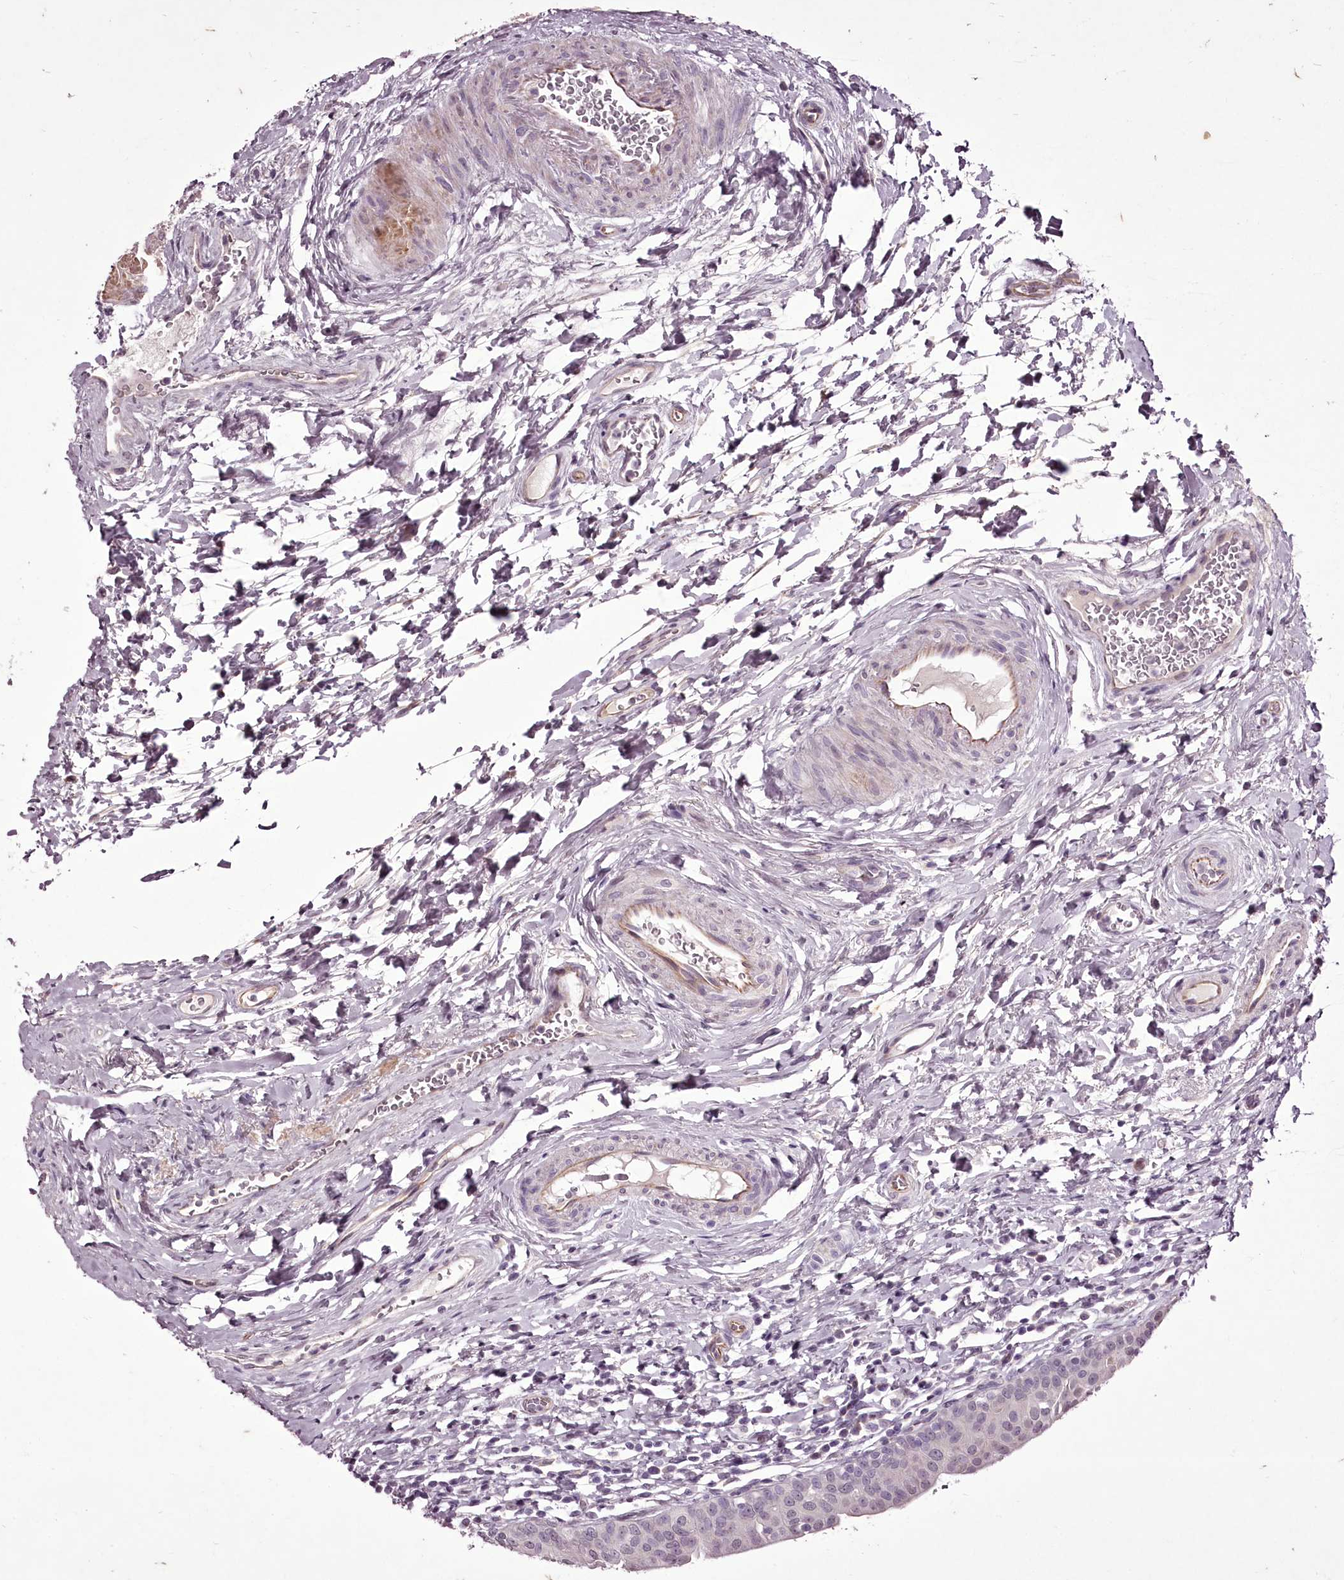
{"staining": {"intensity": "negative", "quantity": "none", "location": "none"}, "tissue": "urinary bladder", "cell_type": "Urothelial cells", "image_type": "normal", "snomed": [{"axis": "morphology", "description": "Normal tissue, NOS"}, {"axis": "topography", "description": "Urinary bladder"}], "caption": "Human urinary bladder stained for a protein using IHC exhibits no positivity in urothelial cells.", "gene": "C1orf56", "patient": {"sex": "male", "age": 83}}